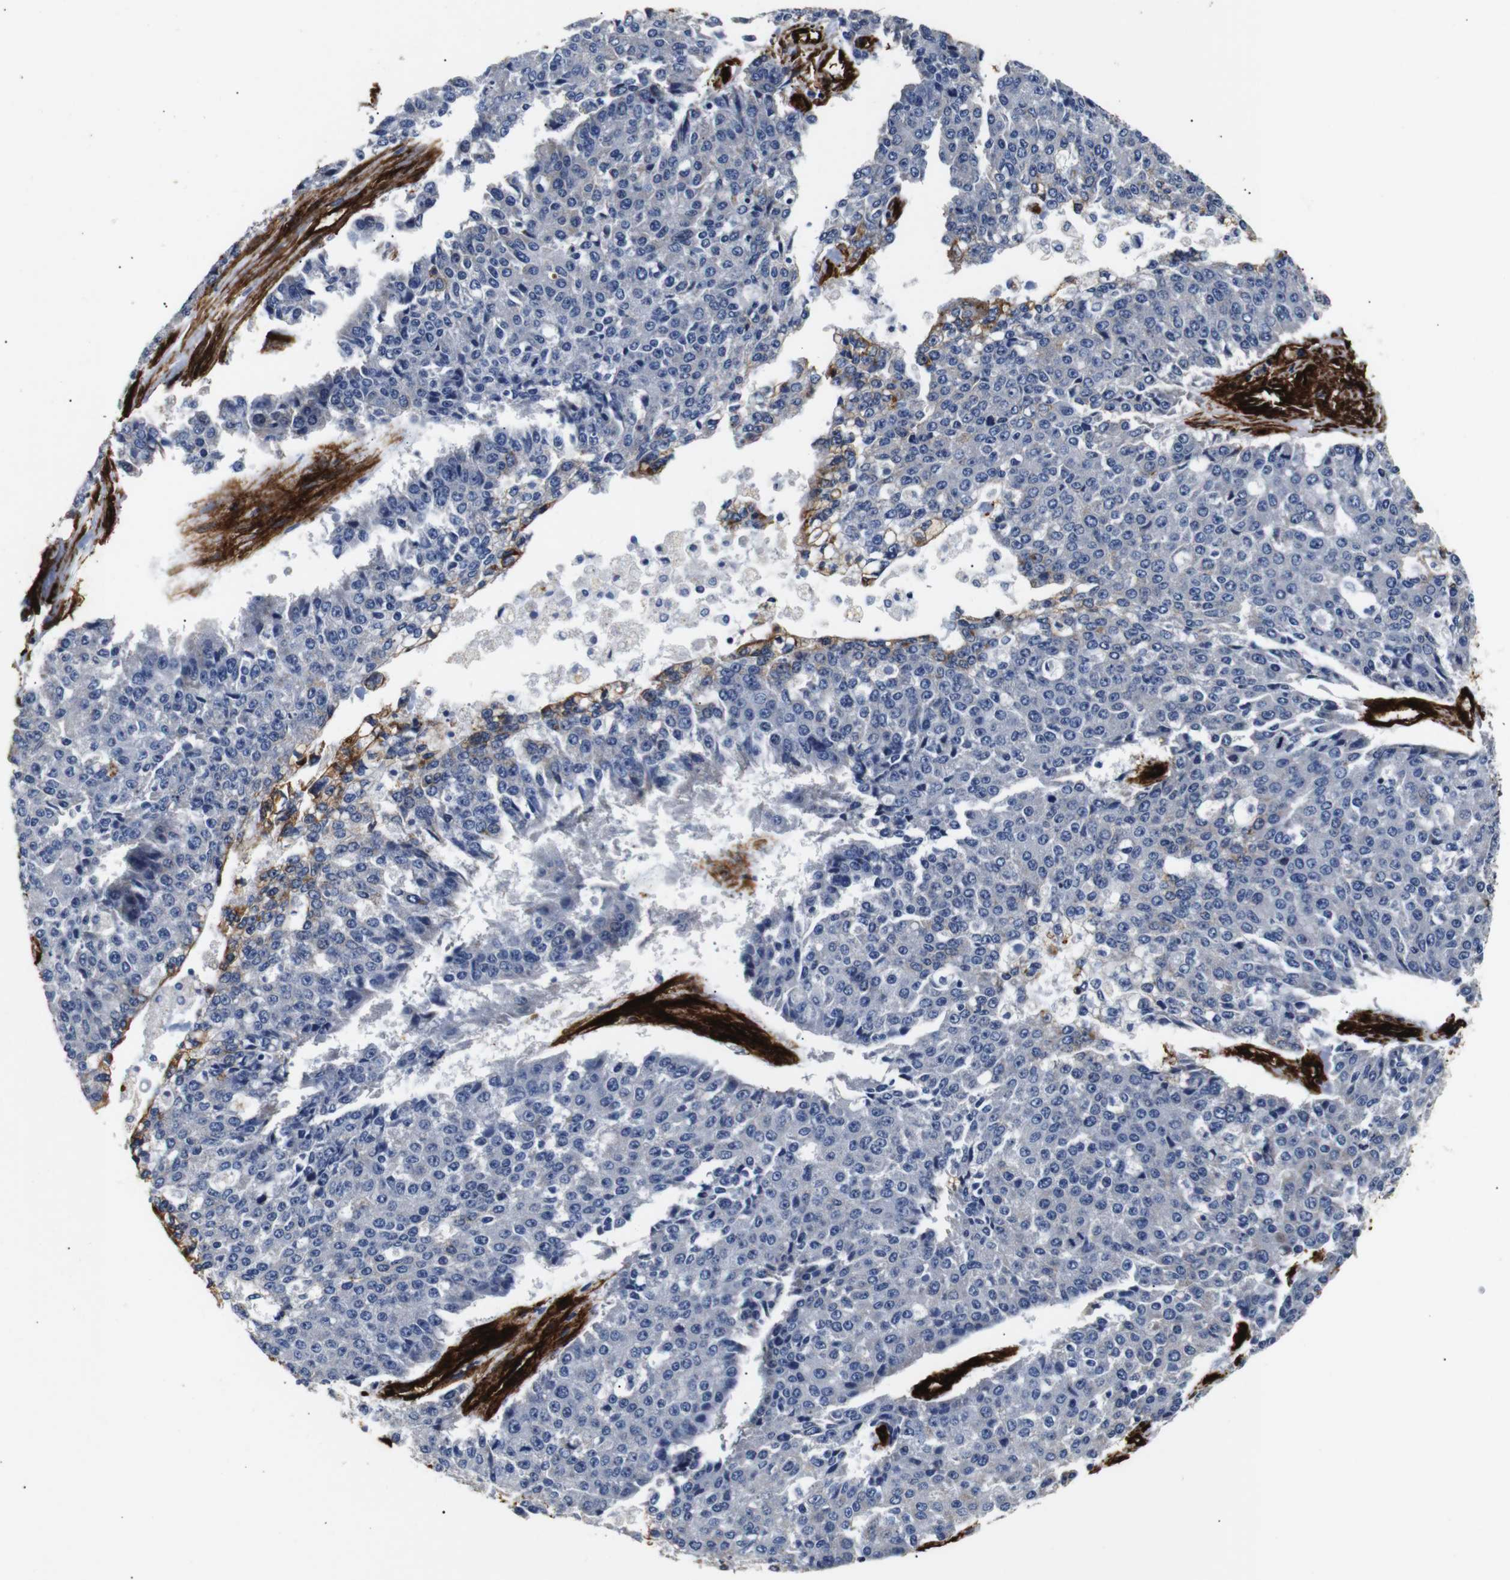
{"staining": {"intensity": "negative", "quantity": "none", "location": "none"}, "tissue": "pancreatic cancer", "cell_type": "Tumor cells", "image_type": "cancer", "snomed": [{"axis": "morphology", "description": "Adenocarcinoma, NOS"}, {"axis": "topography", "description": "Pancreas"}], "caption": "The immunohistochemistry (IHC) image has no significant expression in tumor cells of pancreatic cancer (adenocarcinoma) tissue.", "gene": "CAV2", "patient": {"sex": "male", "age": 50}}